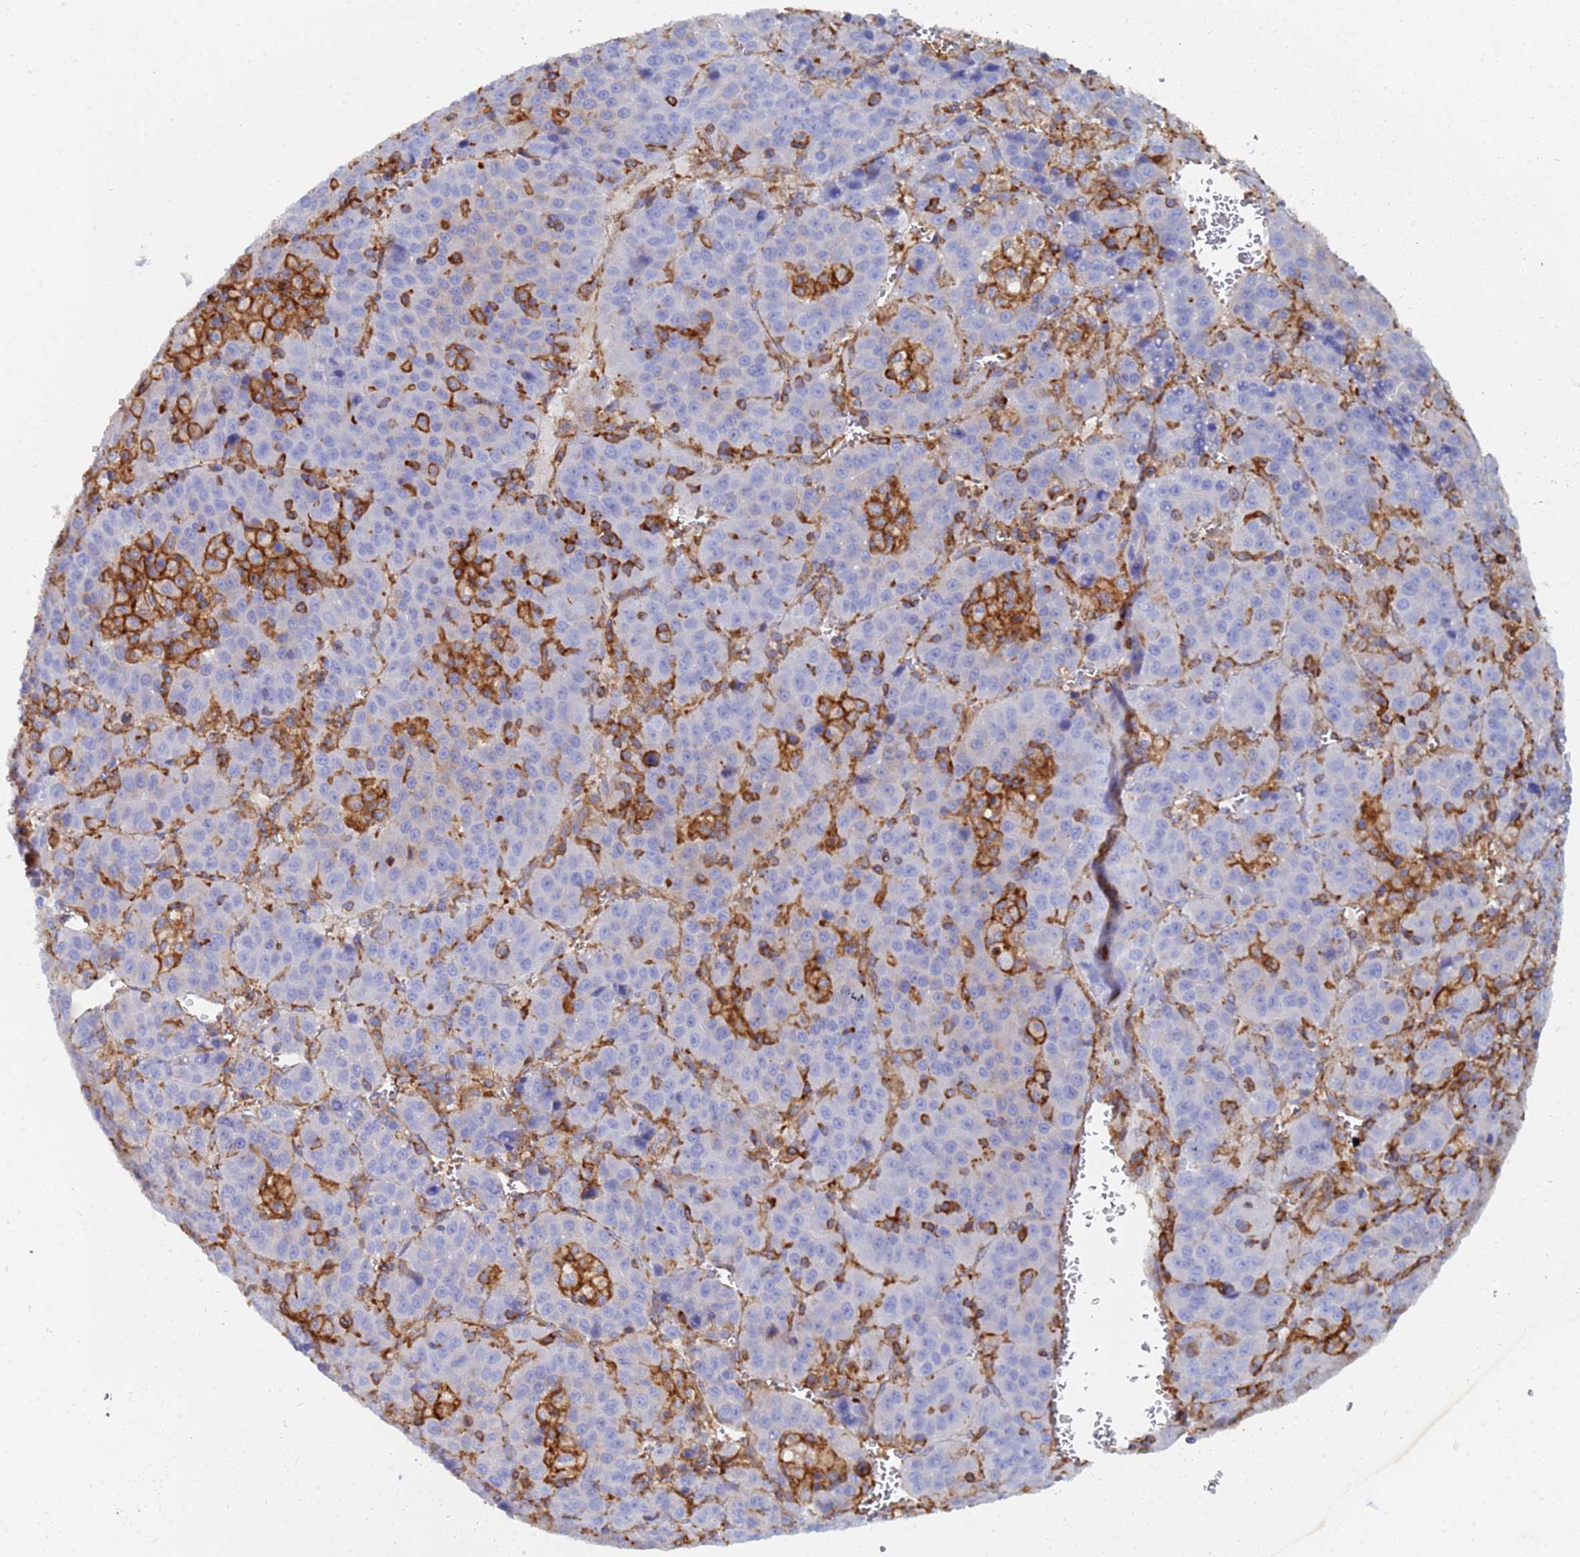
{"staining": {"intensity": "negative", "quantity": "none", "location": "none"}, "tissue": "liver cancer", "cell_type": "Tumor cells", "image_type": "cancer", "snomed": [{"axis": "morphology", "description": "Carcinoma, Hepatocellular, NOS"}, {"axis": "topography", "description": "Liver"}], "caption": "High power microscopy histopathology image of an IHC photomicrograph of liver cancer (hepatocellular carcinoma), revealing no significant staining in tumor cells.", "gene": "GPR42", "patient": {"sex": "female", "age": 53}}